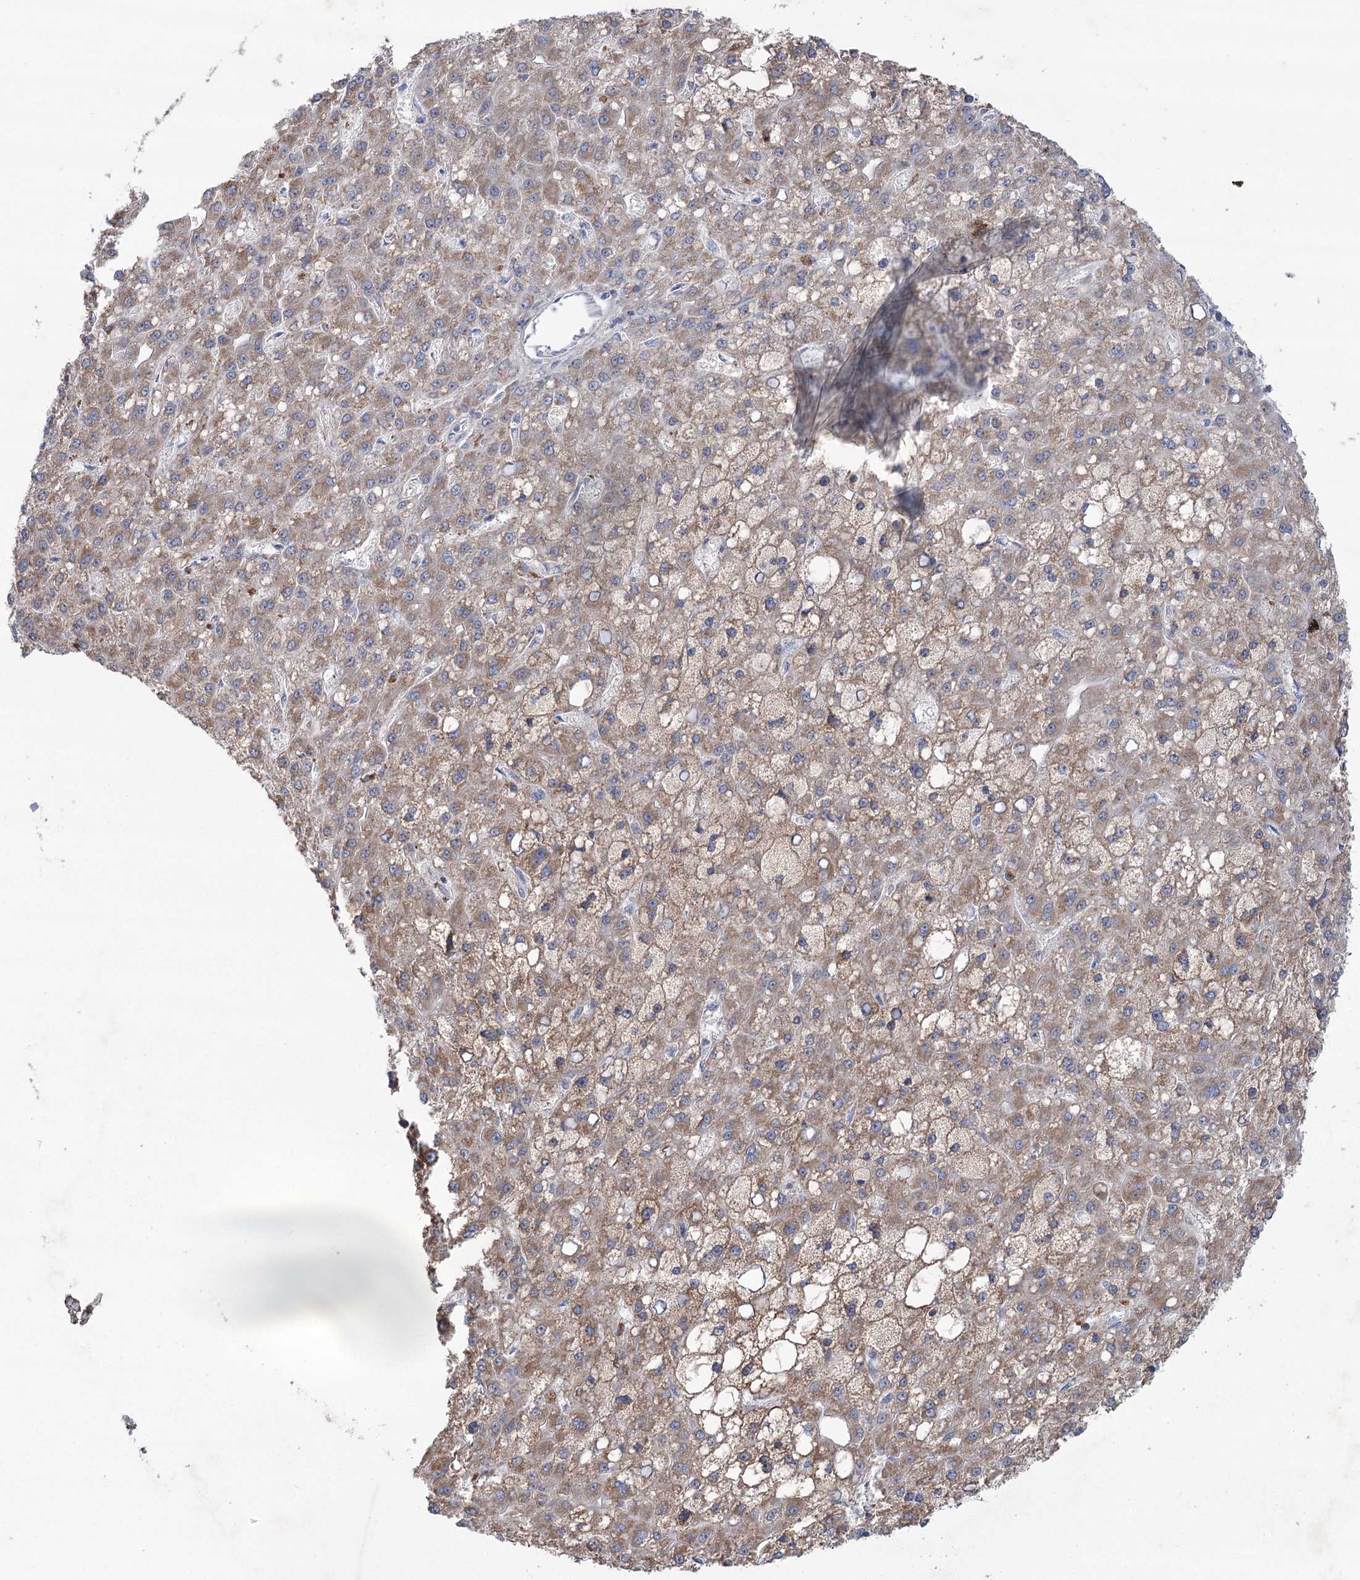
{"staining": {"intensity": "moderate", "quantity": ">75%", "location": "cytoplasmic/membranous"}, "tissue": "liver cancer", "cell_type": "Tumor cells", "image_type": "cancer", "snomed": [{"axis": "morphology", "description": "Carcinoma, Hepatocellular, NOS"}, {"axis": "topography", "description": "Liver"}], "caption": "An image of human liver hepatocellular carcinoma stained for a protein reveals moderate cytoplasmic/membranous brown staining in tumor cells.", "gene": "MTCH2", "patient": {"sex": "male", "age": 67}}